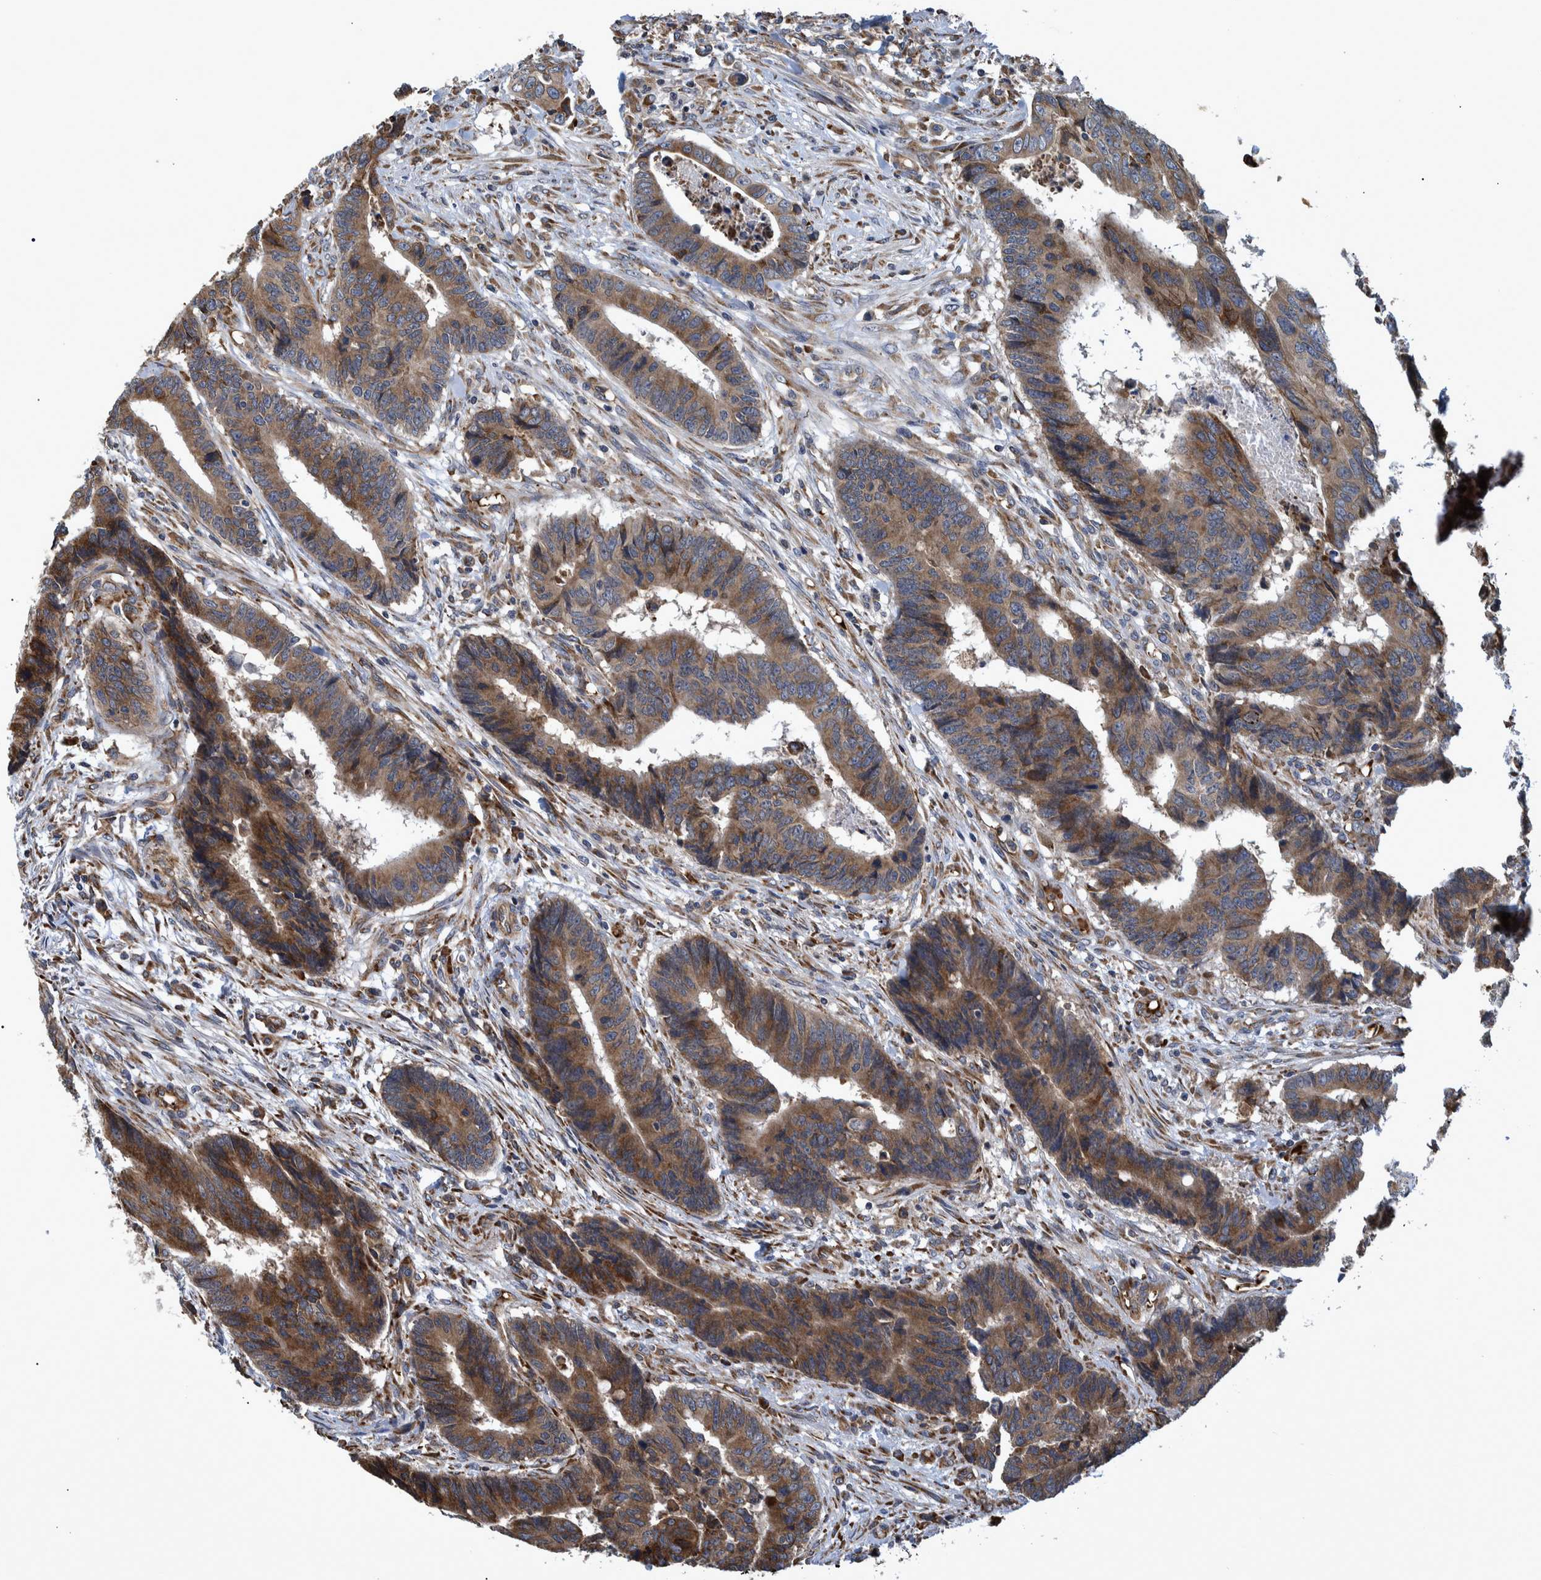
{"staining": {"intensity": "moderate", "quantity": ">75%", "location": "cytoplasmic/membranous"}, "tissue": "colorectal cancer", "cell_type": "Tumor cells", "image_type": "cancer", "snomed": [{"axis": "morphology", "description": "Adenocarcinoma, NOS"}, {"axis": "topography", "description": "Rectum"}], "caption": "Protein analysis of colorectal adenocarcinoma tissue reveals moderate cytoplasmic/membranous staining in about >75% of tumor cells. The staining is performed using DAB brown chromogen to label protein expression. The nuclei are counter-stained blue using hematoxylin.", "gene": "SPAG5", "patient": {"sex": "male", "age": 84}}